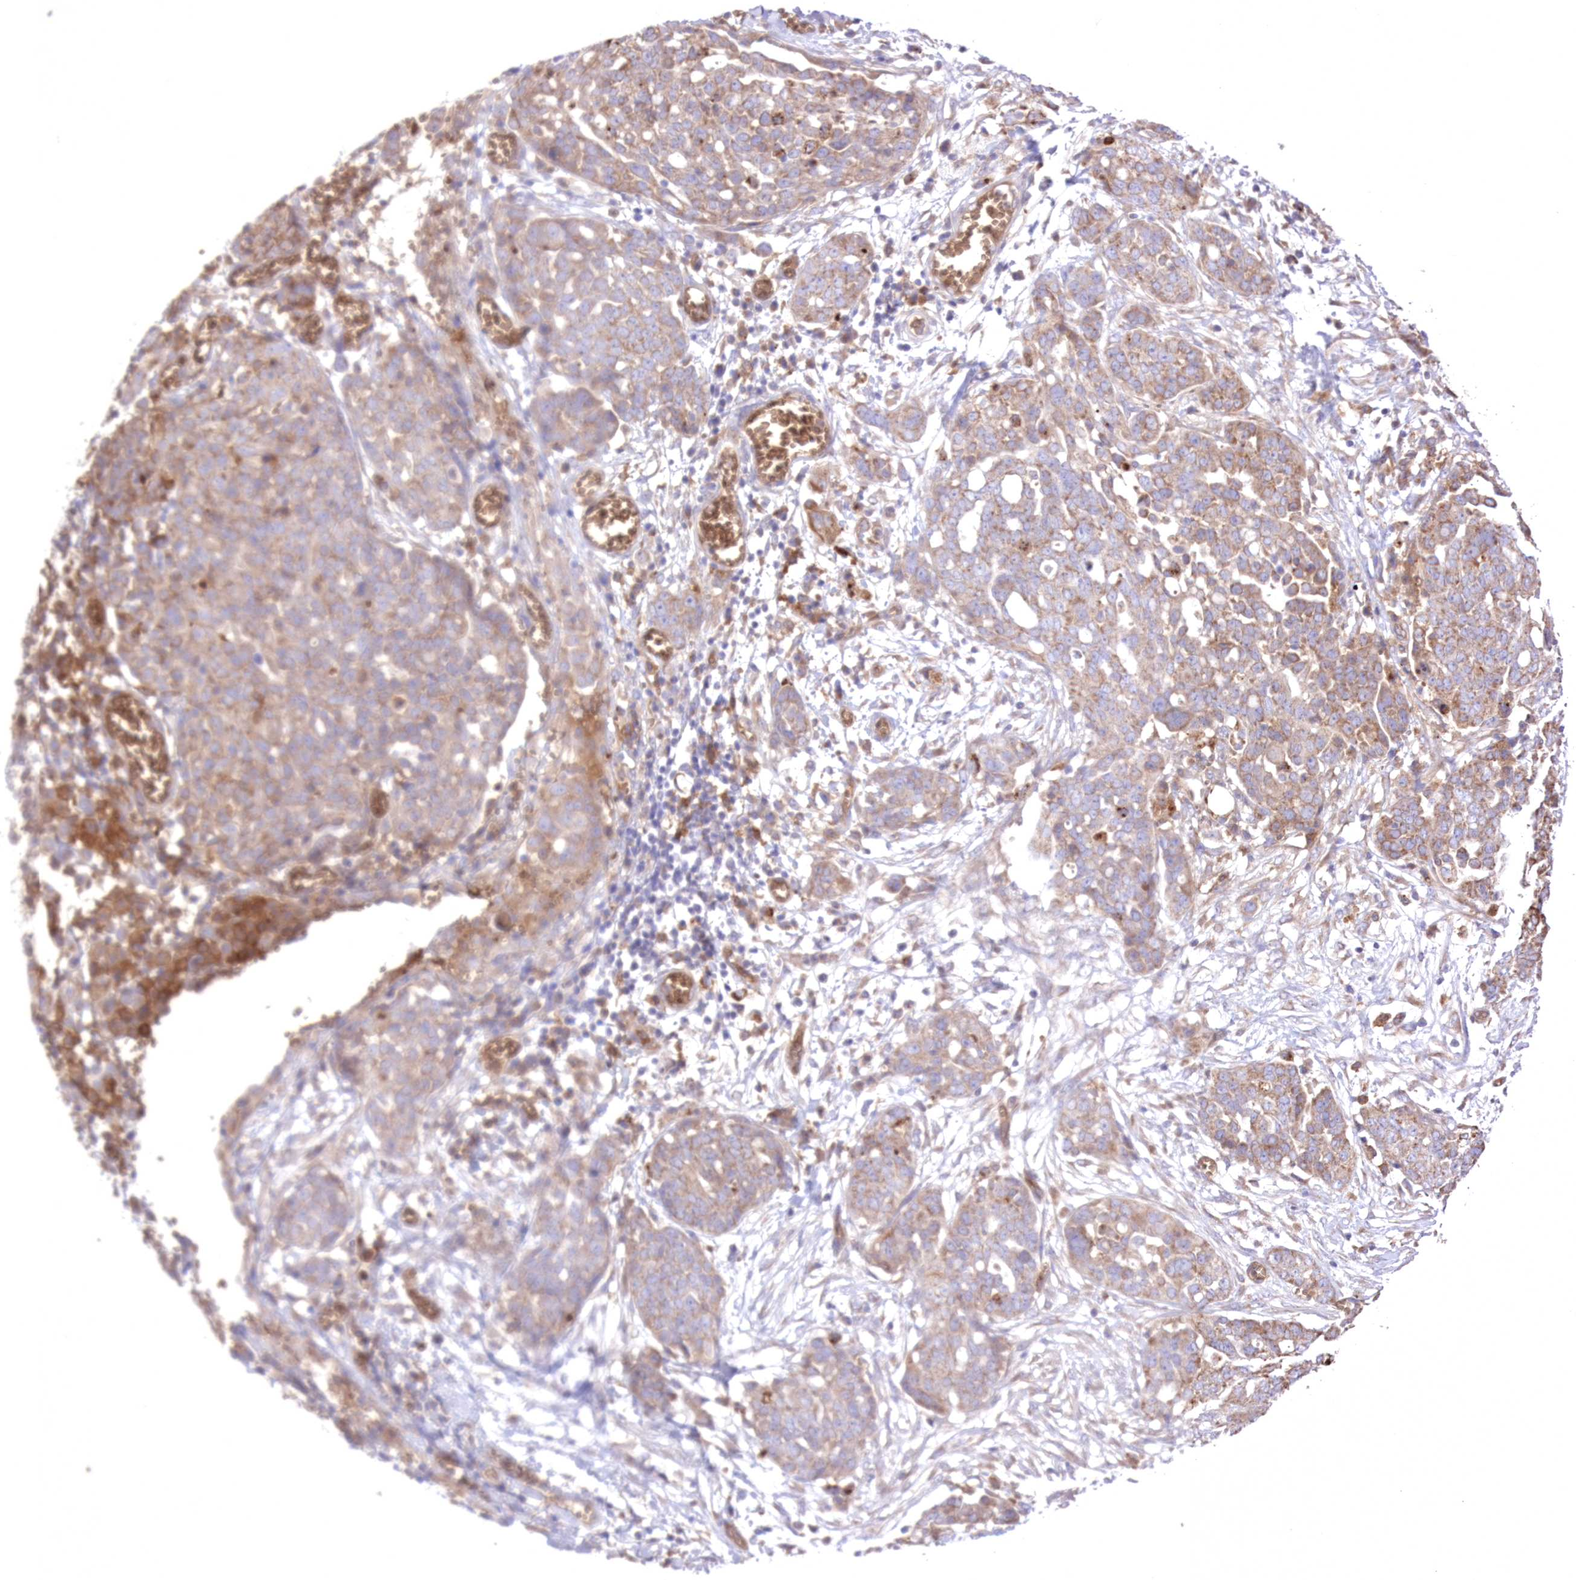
{"staining": {"intensity": "moderate", "quantity": ">75%", "location": "cytoplasmic/membranous"}, "tissue": "ovarian cancer", "cell_type": "Tumor cells", "image_type": "cancer", "snomed": [{"axis": "morphology", "description": "Cystadenocarcinoma, serous, NOS"}, {"axis": "topography", "description": "Soft tissue"}, {"axis": "topography", "description": "Ovary"}], "caption": "A brown stain labels moderate cytoplasmic/membranous positivity of a protein in human ovarian cancer tumor cells.", "gene": "FCHO2", "patient": {"sex": "female", "age": 57}}